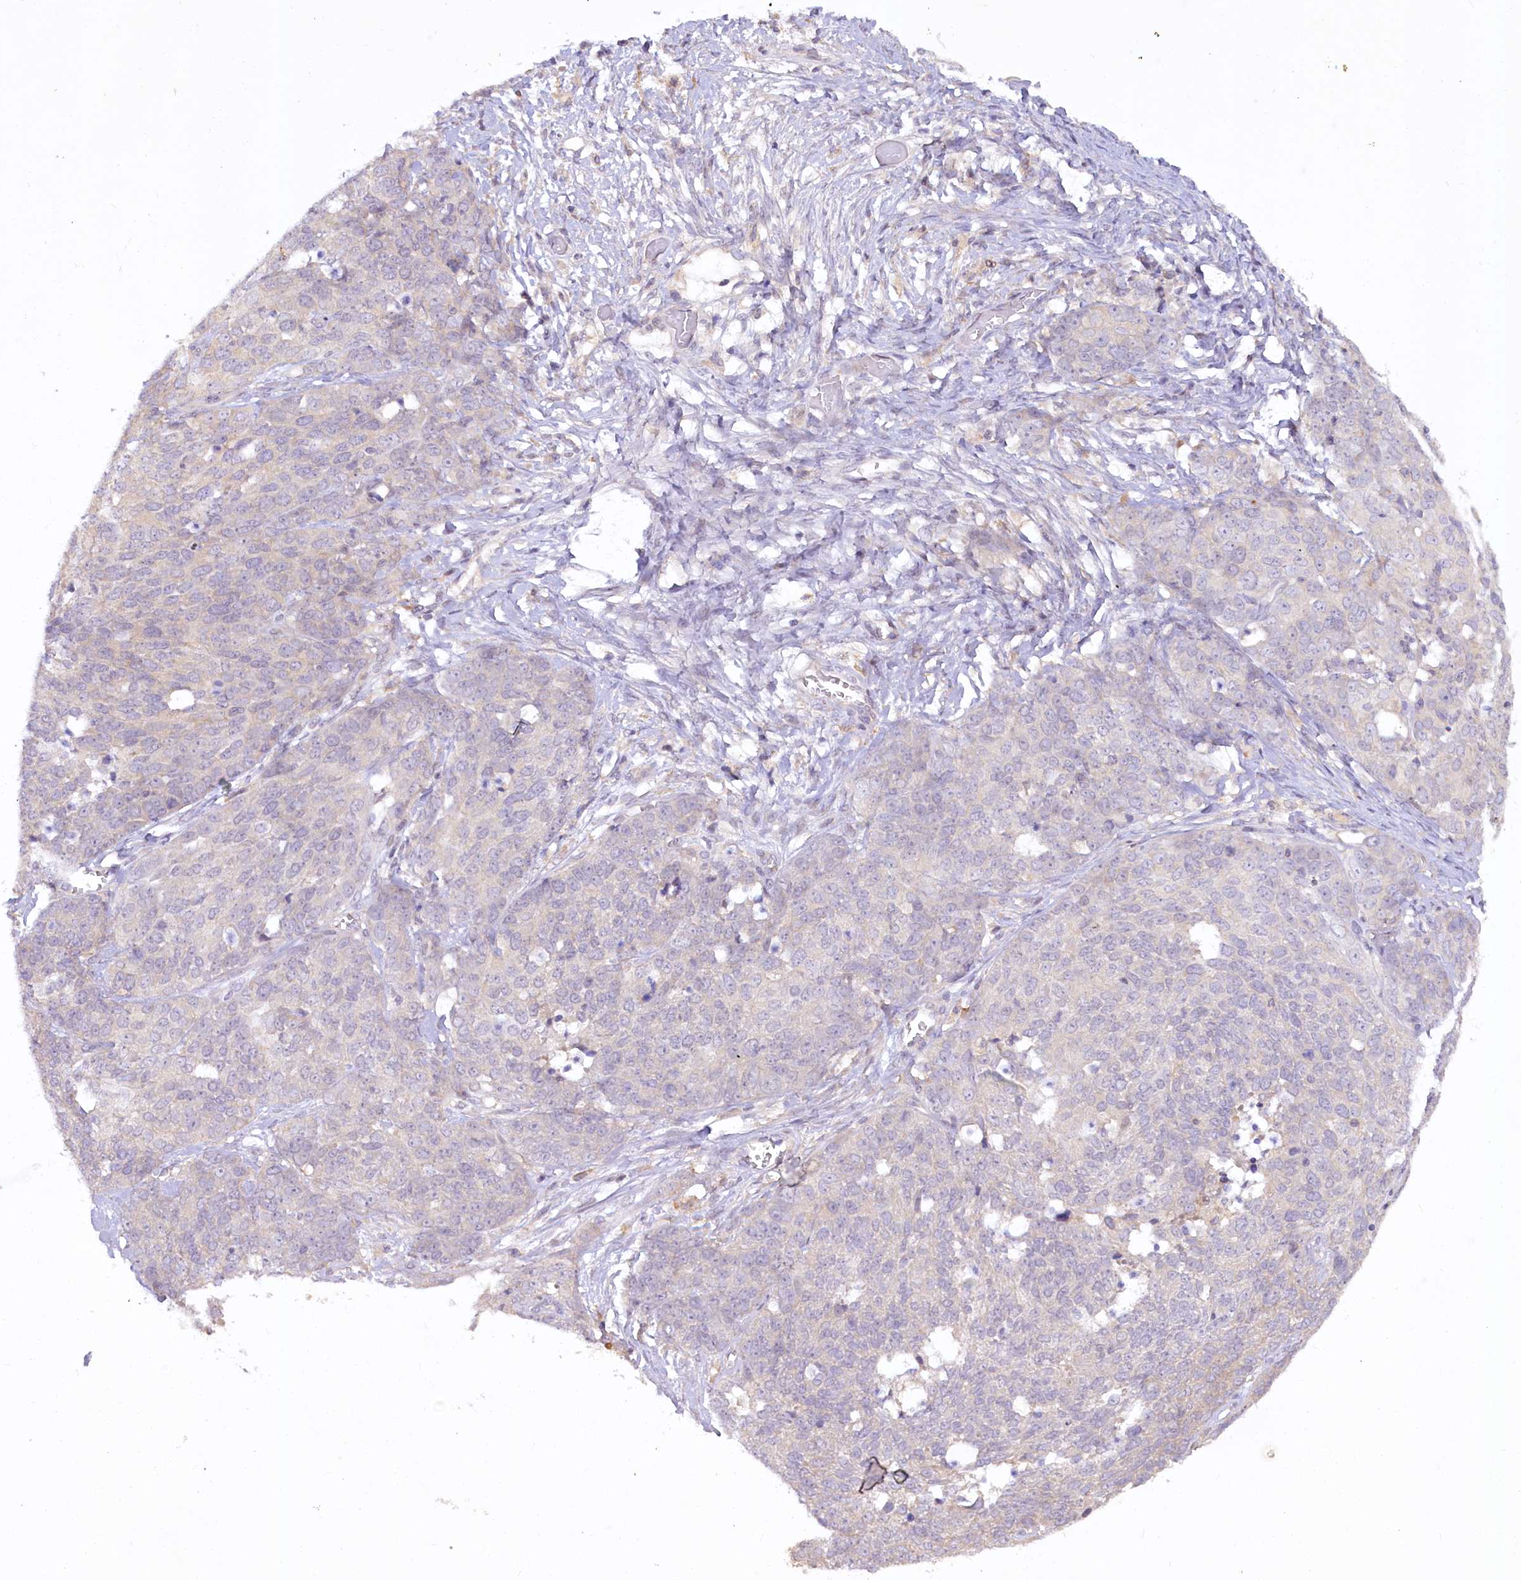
{"staining": {"intensity": "negative", "quantity": "none", "location": "none"}, "tissue": "ovarian cancer", "cell_type": "Tumor cells", "image_type": "cancer", "snomed": [{"axis": "morphology", "description": "Cystadenocarcinoma, serous, NOS"}, {"axis": "topography", "description": "Ovary"}], "caption": "Immunohistochemistry of ovarian serous cystadenocarcinoma demonstrates no positivity in tumor cells.", "gene": "EFHC2", "patient": {"sex": "female", "age": 44}}